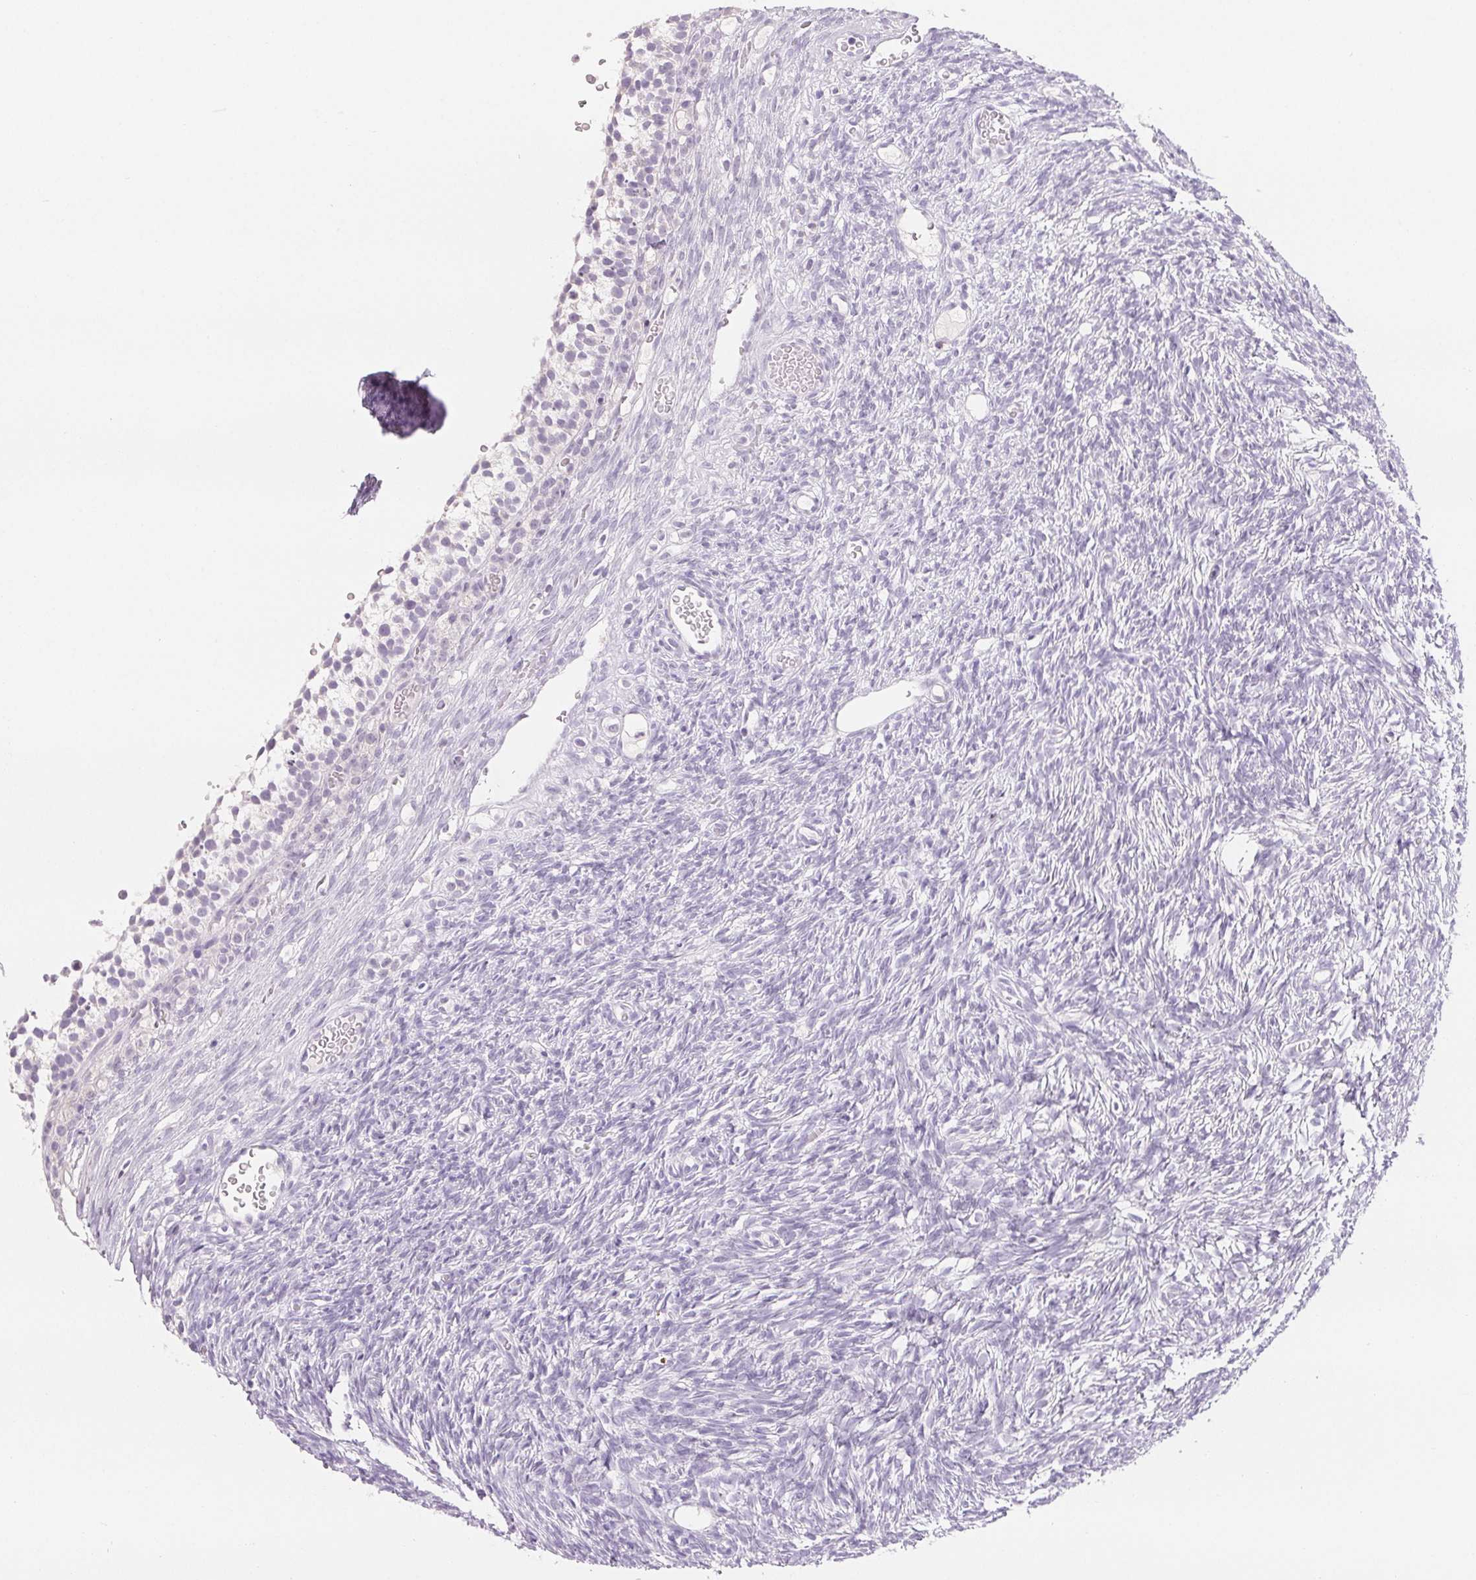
{"staining": {"intensity": "negative", "quantity": "none", "location": "none"}, "tissue": "ovary", "cell_type": "Ovarian stroma cells", "image_type": "normal", "snomed": [{"axis": "morphology", "description": "Normal tissue, NOS"}, {"axis": "topography", "description": "Ovary"}], "caption": "Immunohistochemical staining of normal human ovary shows no significant positivity in ovarian stroma cells. (Brightfield microscopy of DAB (3,3'-diaminobenzidine) IHC at high magnification).", "gene": "CD69", "patient": {"sex": "female", "age": 34}}